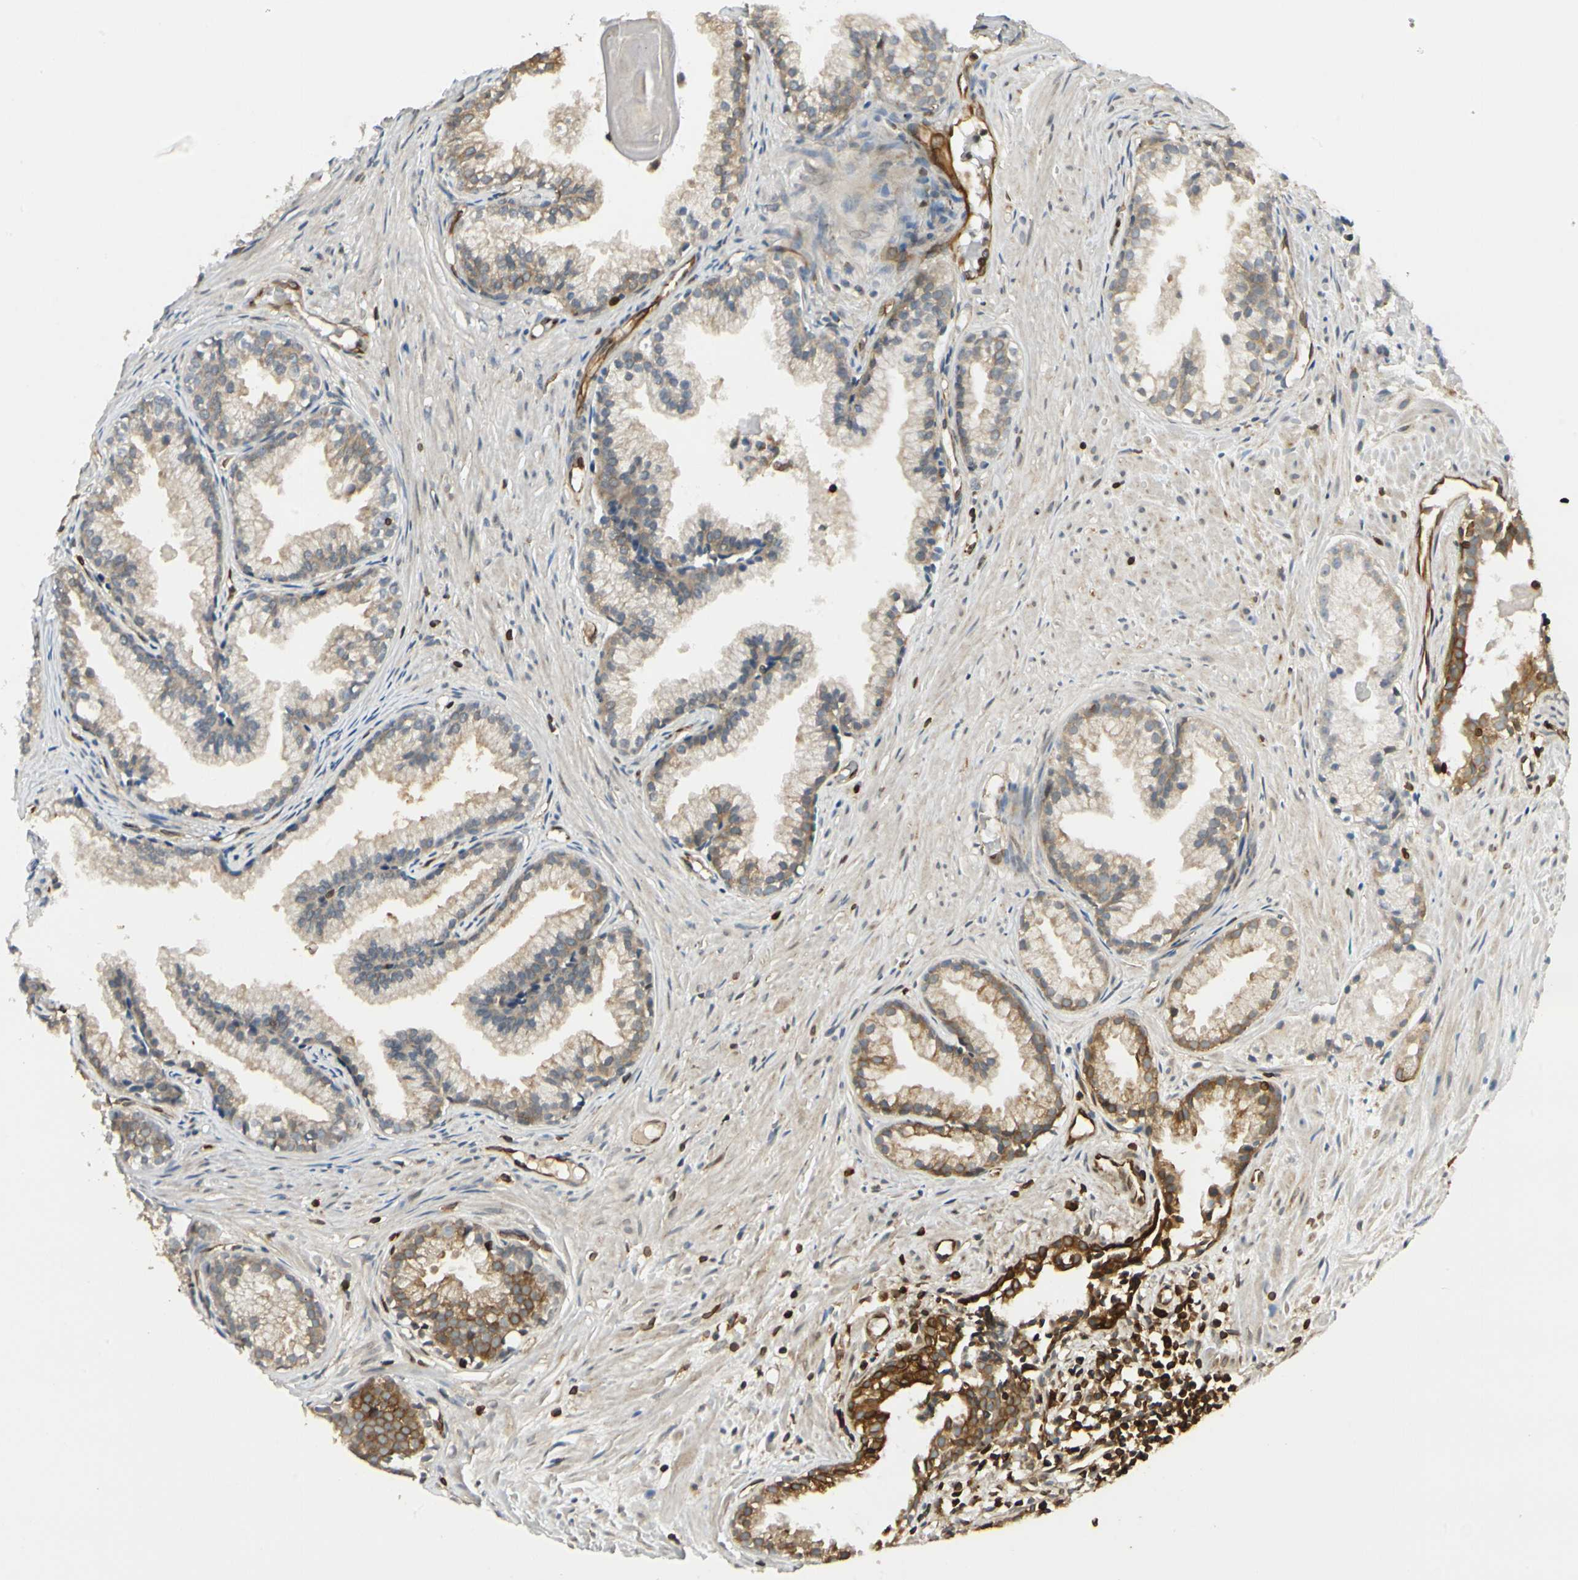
{"staining": {"intensity": "moderate", "quantity": ">75%", "location": "cytoplasmic/membranous"}, "tissue": "prostate cancer", "cell_type": "Tumor cells", "image_type": "cancer", "snomed": [{"axis": "morphology", "description": "Adenocarcinoma, Low grade"}, {"axis": "topography", "description": "Prostate"}], "caption": "Moderate cytoplasmic/membranous protein expression is present in approximately >75% of tumor cells in prostate cancer (low-grade adenocarcinoma).", "gene": "TAPBP", "patient": {"sex": "male", "age": 72}}